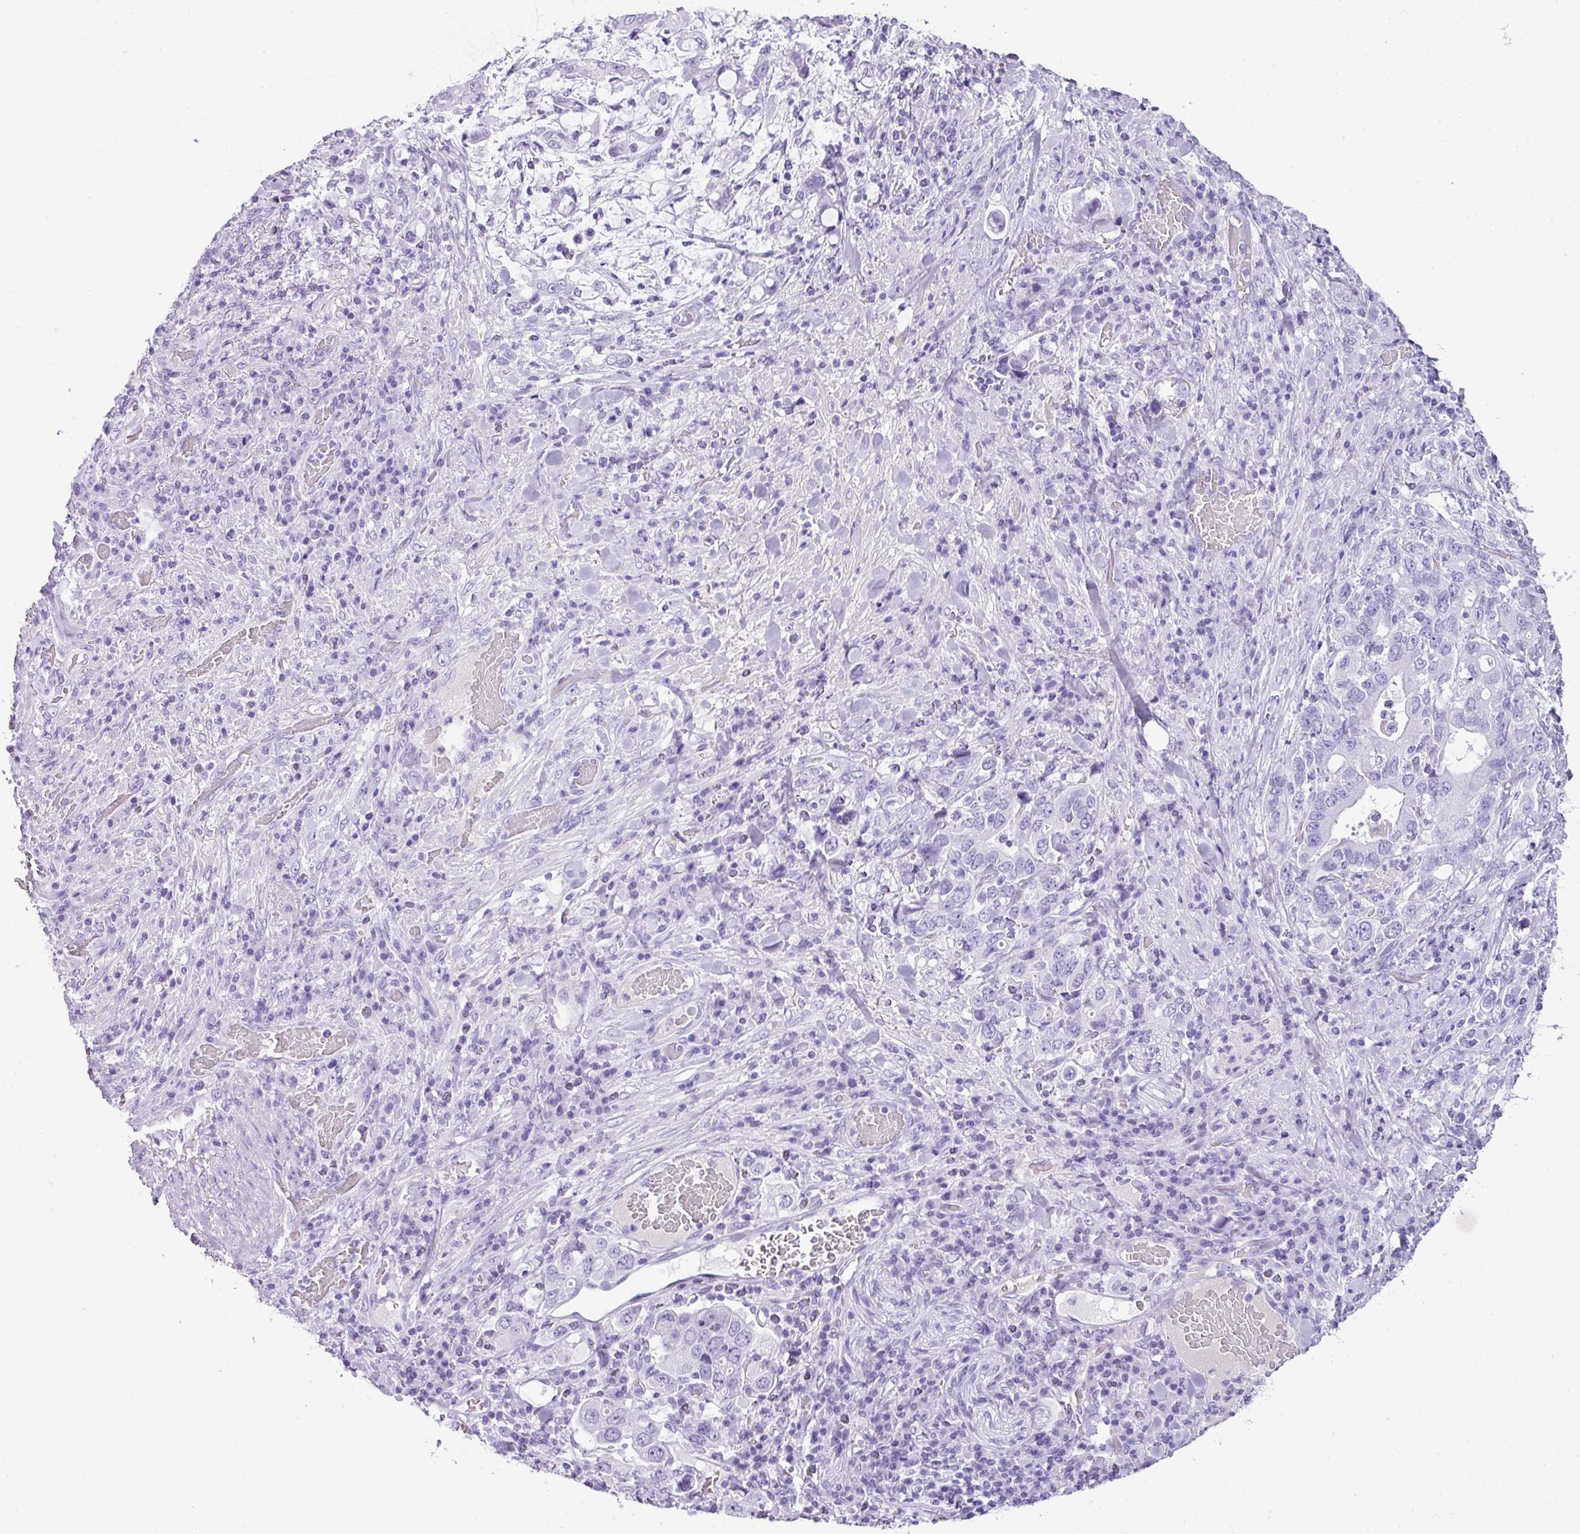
{"staining": {"intensity": "negative", "quantity": "none", "location": "none"}, "tissue": "stomach cancer", "cell_type": "Tumor cells", "image_type": "cancer", "snomed": [{"axis": "morphology", "description": "Adenocarcinoma, NOS"}, {"axis": "topography", "description": "Stomach, upper"}, {"axis": "topography", "description": "Stomach"}], "caption": "The micrograph exhibits no staining of tumor cells in adenocarcinoma (stomach). Nuclei are stained in blue.", "gene": "TNP1", "patient": {"sex": "male", "age": 62}}